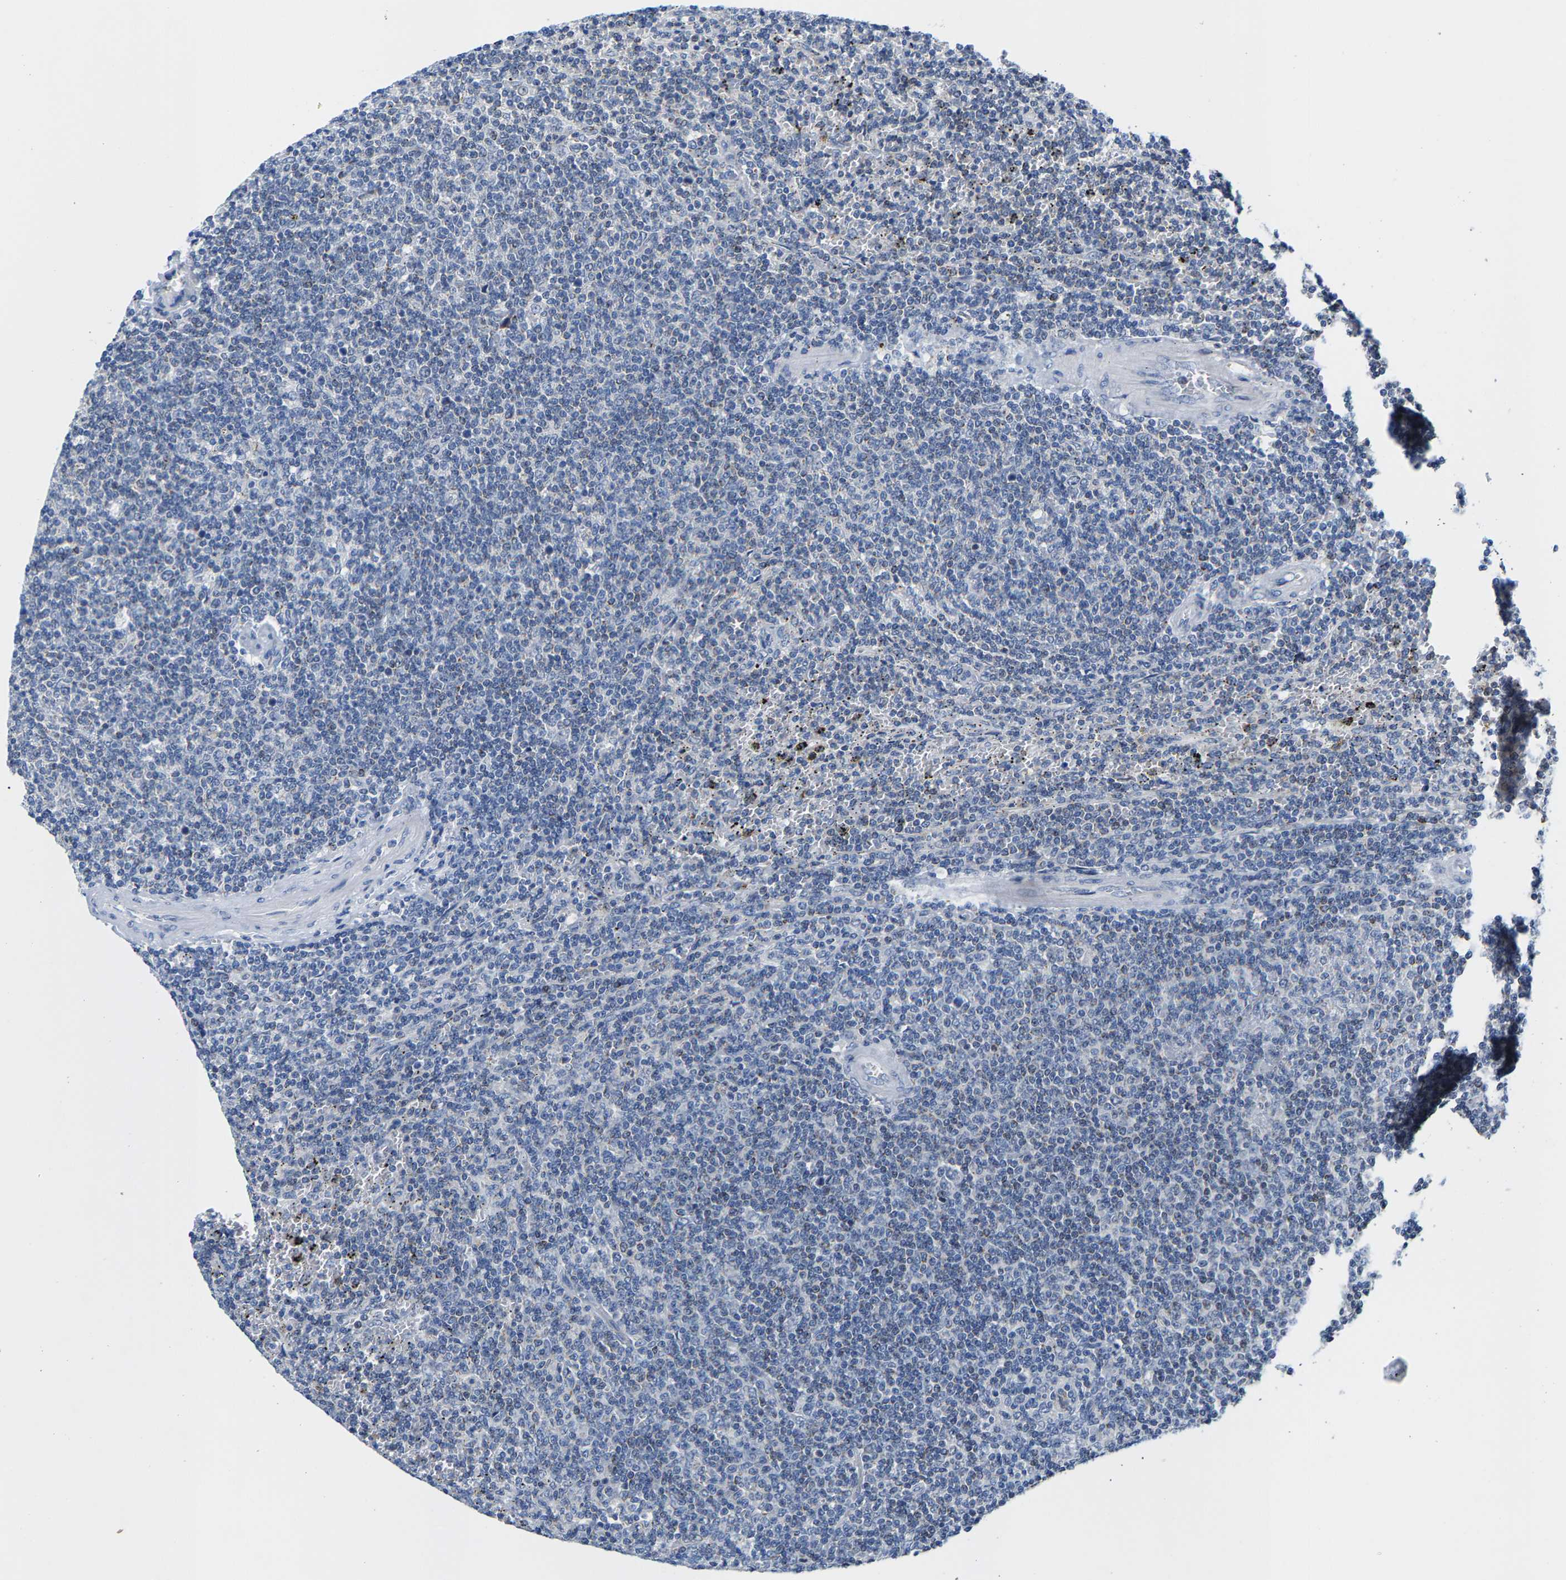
{"staining": {"intensity": "negative", "quantity": "none", "location": "none"}, "tissue": "lymphoma", "cell_type": "Tumor cells", "image_type": "cancer", "snomed": [{"axis": "morphology", "description": "Malignant lymphoma, non-Hodgkin's type, Low grade"}, {"axis": "topography", "description": "Spleen"}], "caption": "Tumor cells show no significant staining in lymphoma.", "gene": "KLHL1", "patient": {"sex": "female", "age": 50}}